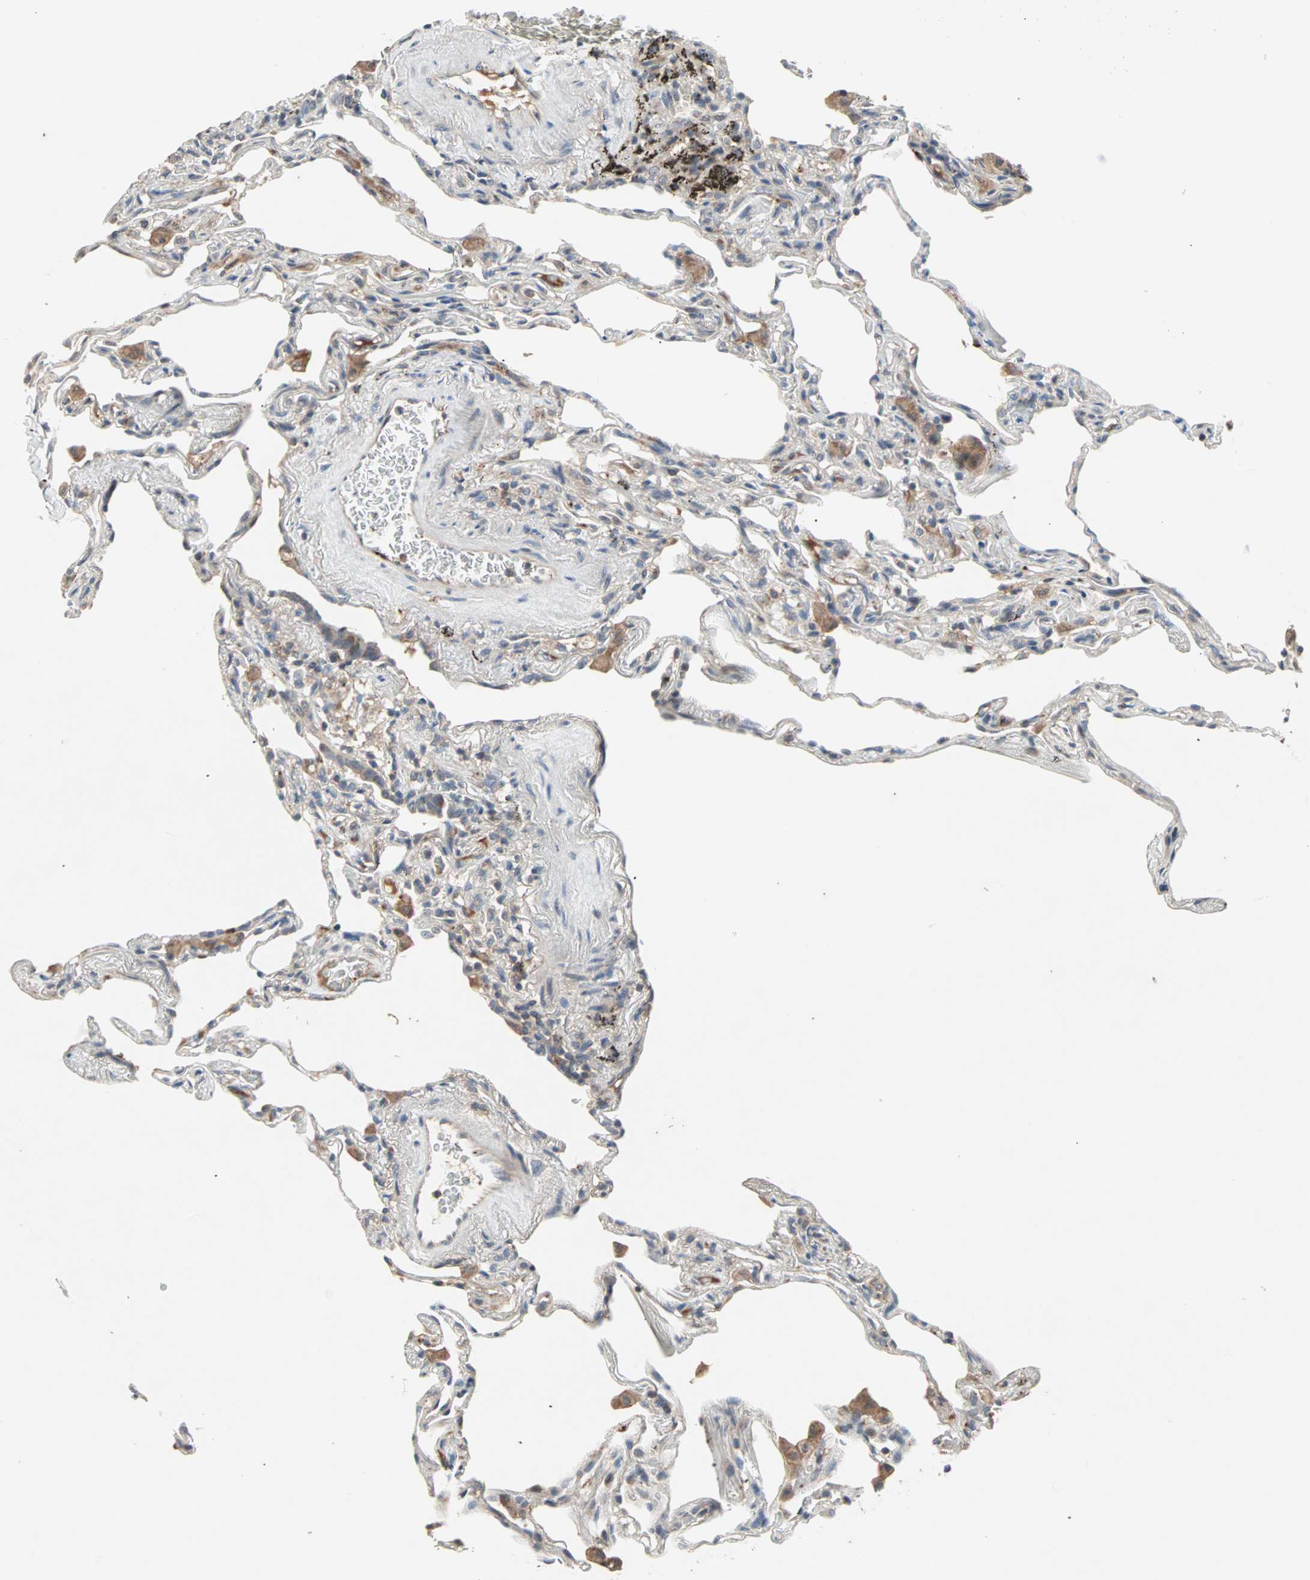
{"staining": {"intensity": "weak", "quantity": "25%-75%", "location": "cytoplasmic/membranous"}, "tissue": "lung", "cell_type": "Alveolar cells", "image_type": "normal", "snomed": [{"axis": "morphology", "description": "Normal tissue, NOS"}, {"axis": "morphology", "description": "Inflammation, NOS"}, {"axis": "topography", "description": "Lung"}], "caption": "Alveolar cells demonstrate low levels of weak cytoplasmic/membranous staining in about 25%-75% of cells in benign lung.", "gene": "PROS1", "patient": {"sex": "male", "age": 69}}